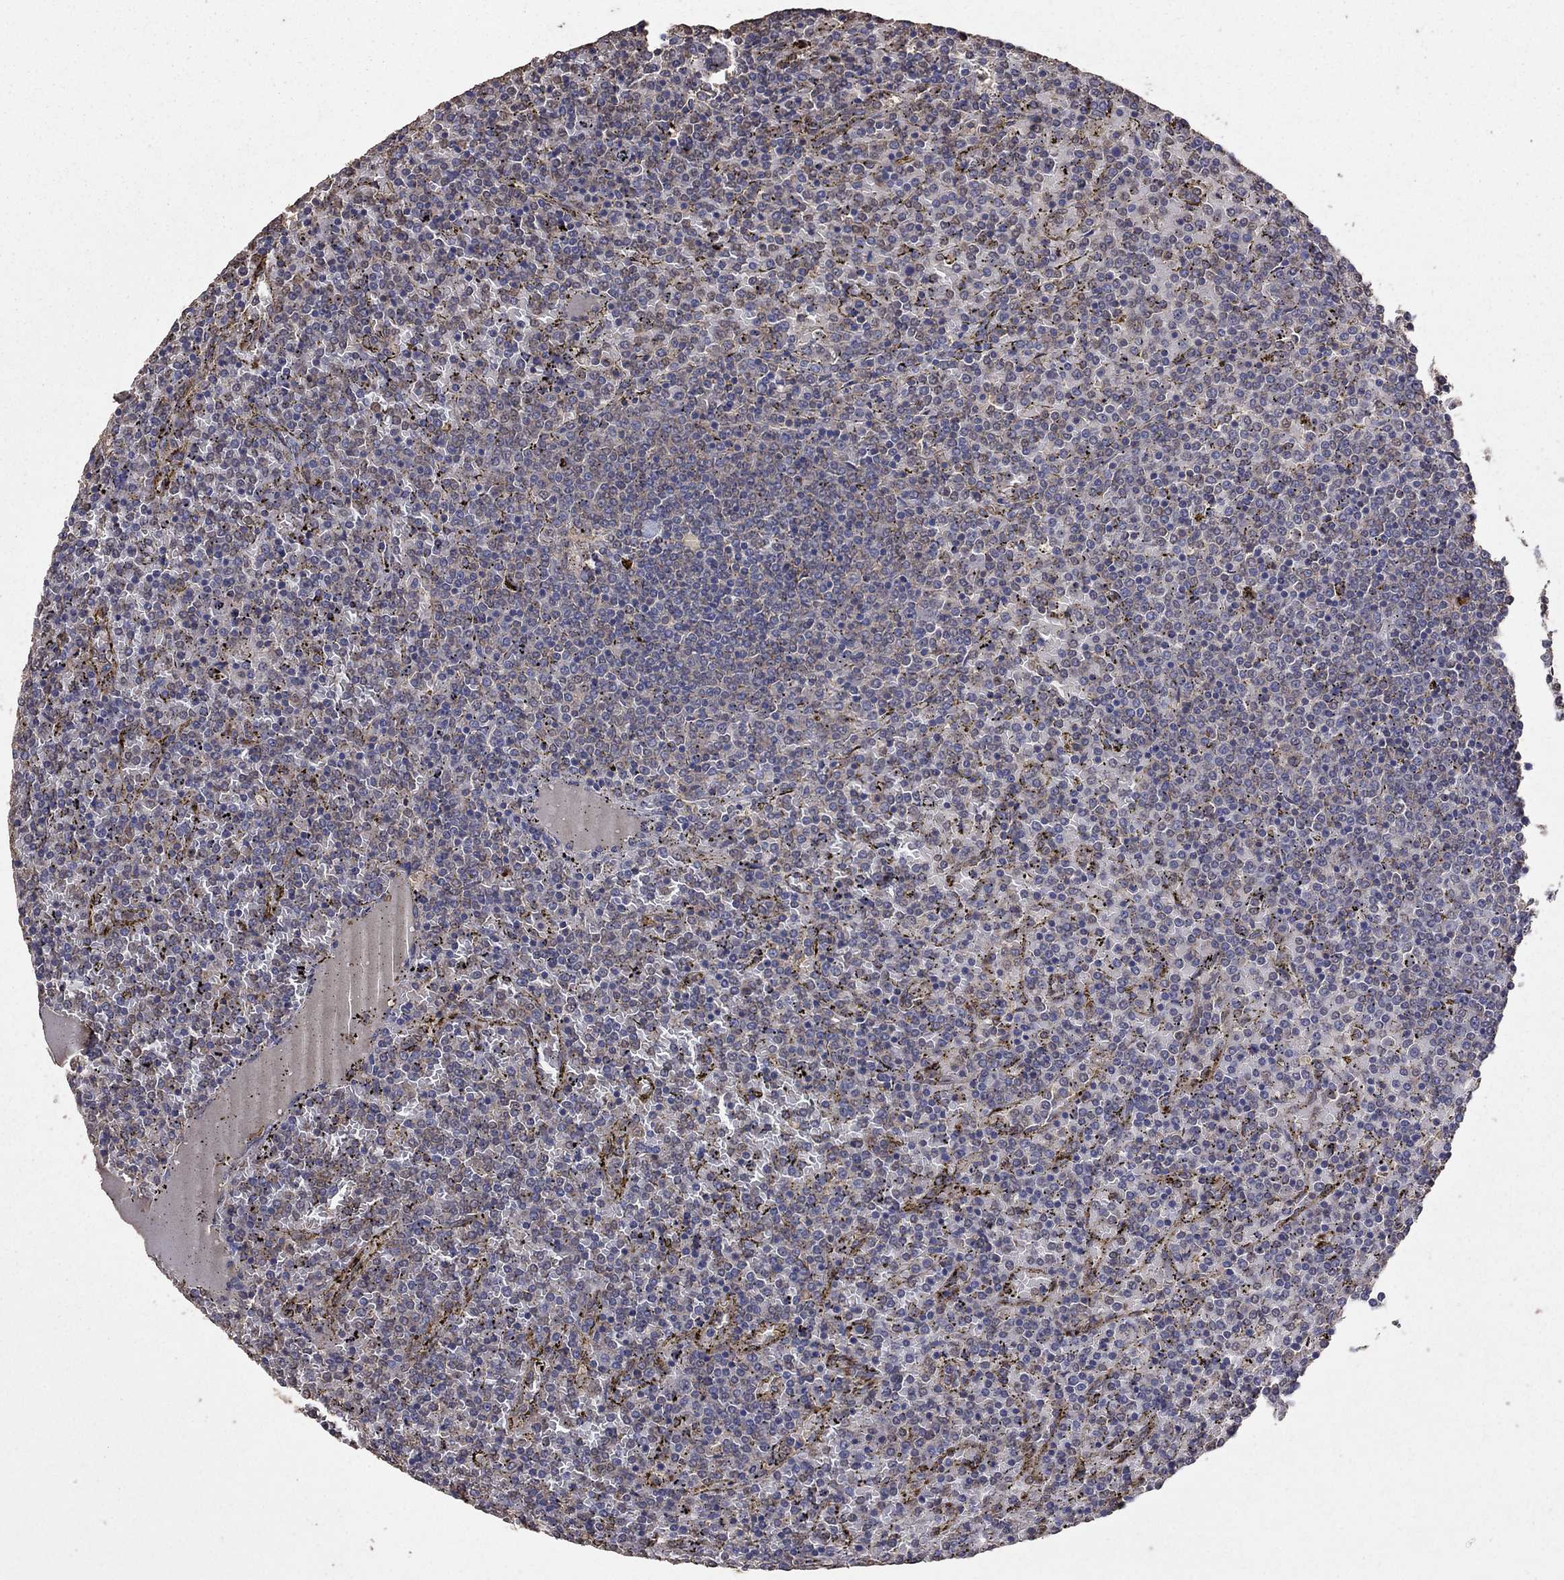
{"staining": {"intensity": "negative", "quantity": "none", "location": "none"}, "tissue": "lymphoma", "cell_type": "Tumor cells", "image_type": "cancer", "snomed": [{"axis": "morphology", "description": "Malignant lymphoma, non-Hodgkin's type, Low grade"}, {"axis": "topography", "description": "Spleen"}], "caption": "Immunohistochemistry (IHC) histopathology image of neoplastic tissue: human lymphoma stained with DAB (3,3'-diaminobenzidine) displays no significant protein expression in tumor cells.", "gene": "SERPINA5", "patient": {"sex": "female", "age": 77}}